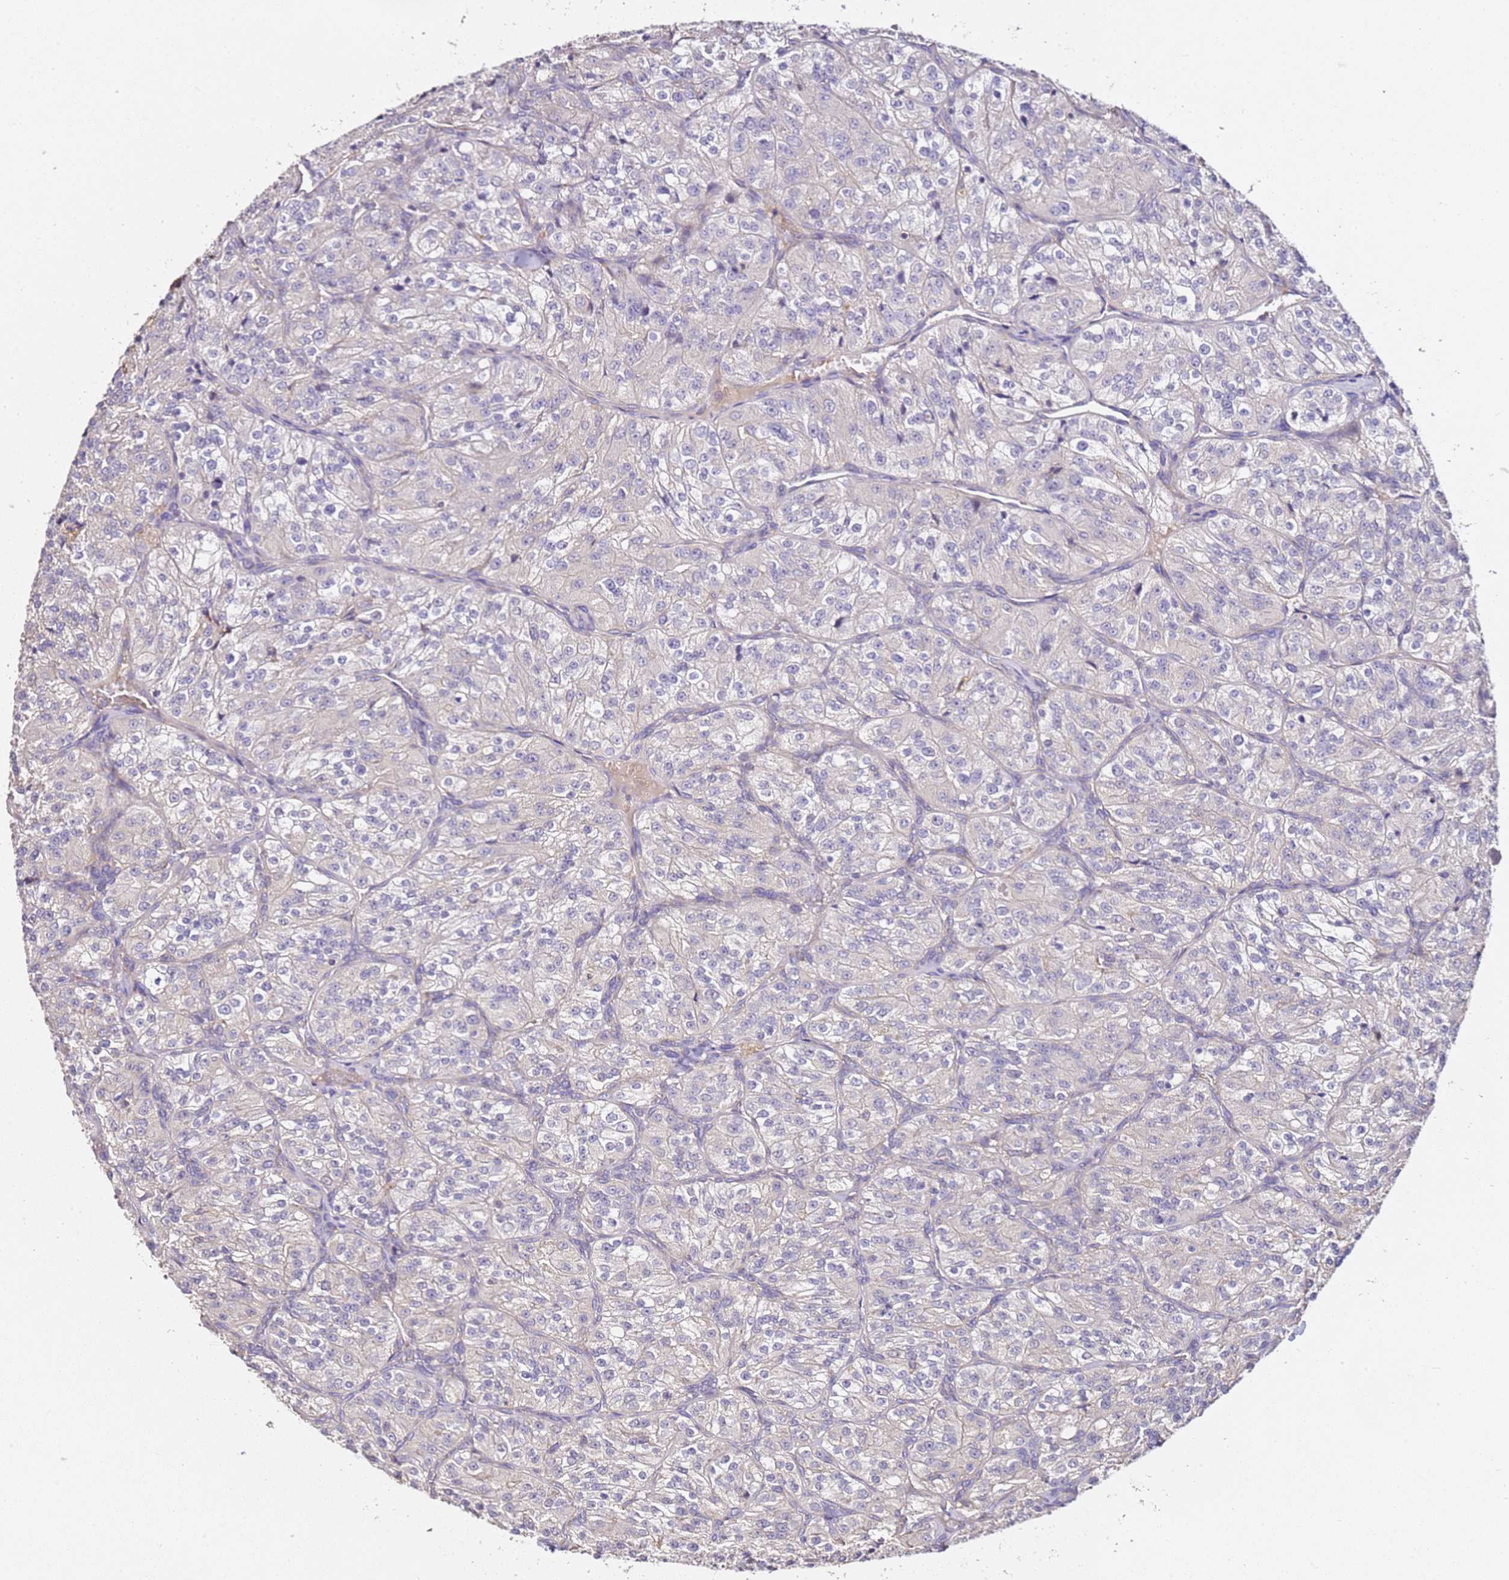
{"staining": {"intensity": "negative", "quantity": "none", "location": "none"}, "tissue": "renal cancer", "cell_type": "Tumor cells", "image_type": "cancer", "snomed": [{"axis": "morphology", "description": "Adenocarcinoma, NOS"}, {"axis": "topography", "description": "Kidney"}], "caption": "An immunohistochemistry (IHC) image of renal cancer is shown. There is no staining in tumor cells of renal cancer.", "gene": "OR2B11", "patient": {"sex": "female", "age": 63}}